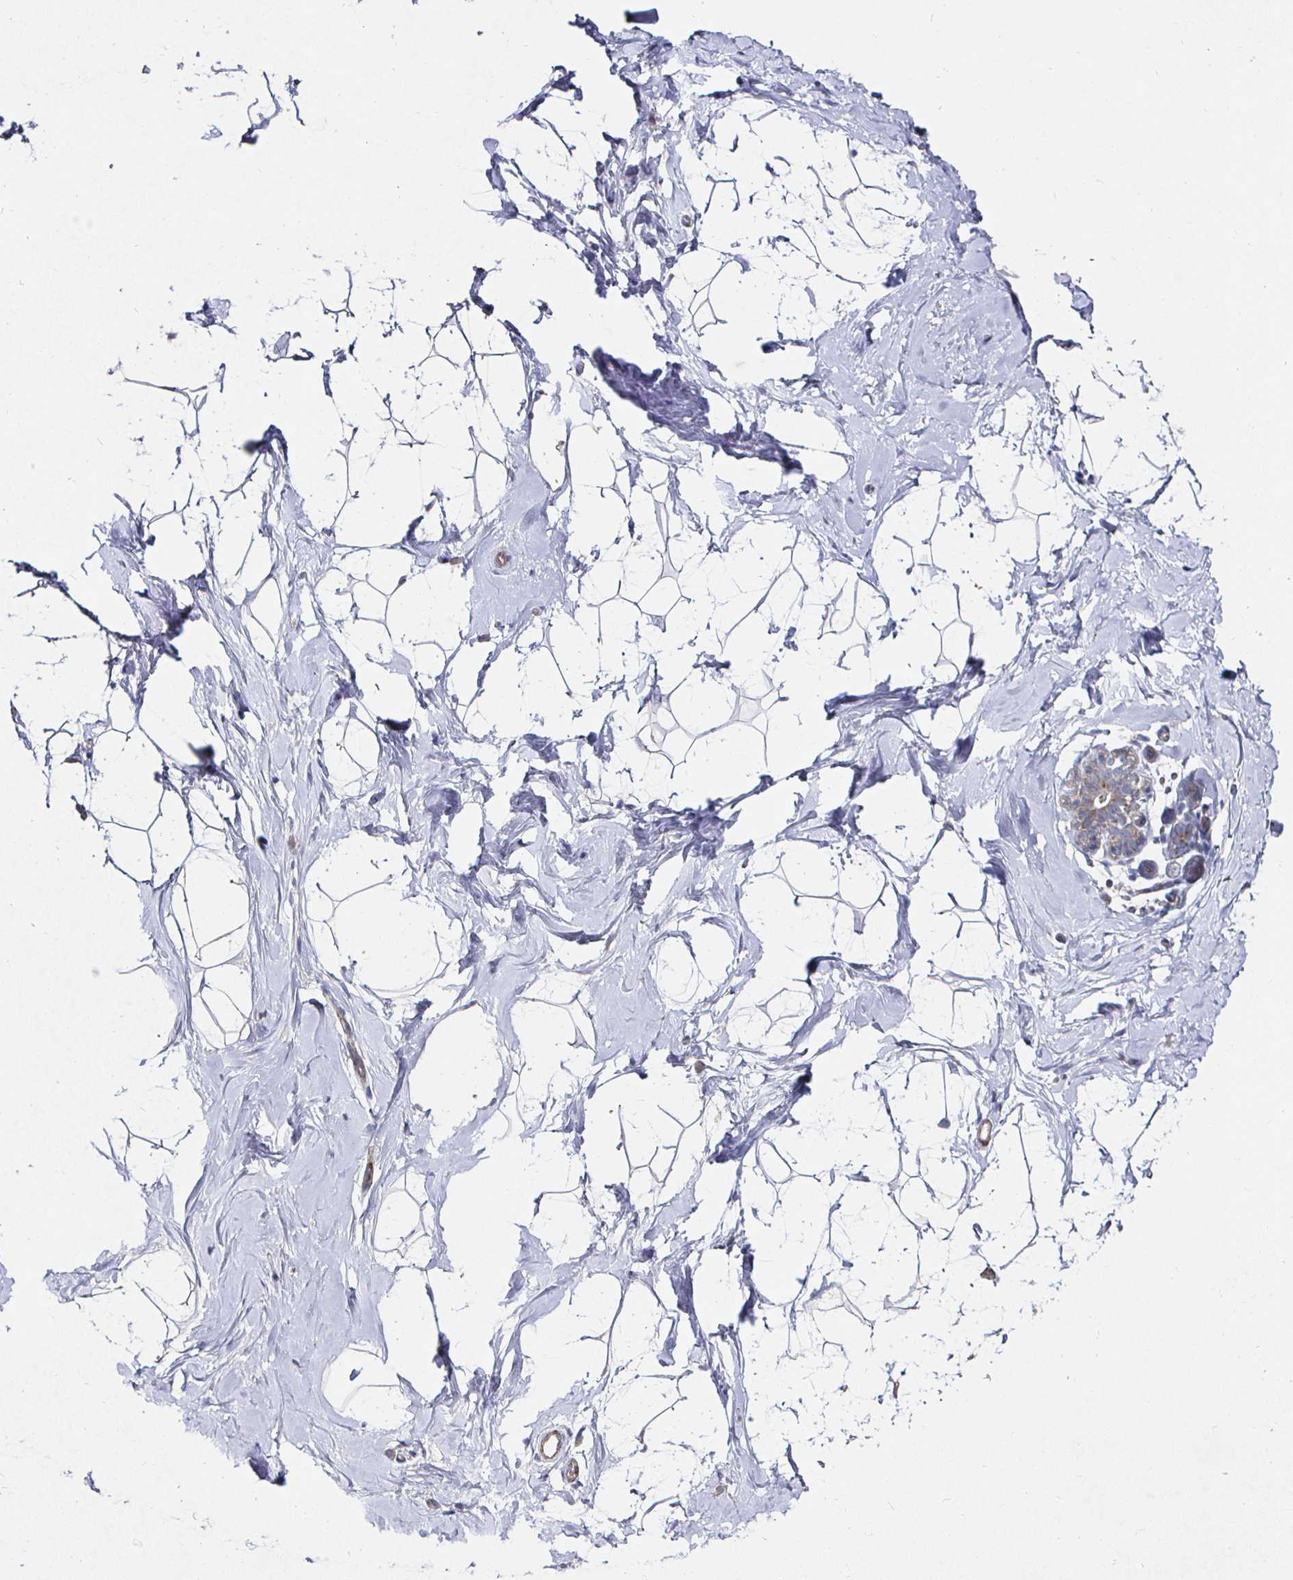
{"staining": {"intensity": "negative", "quantity": "none", "location": "none"}, "tissue": "breast", "cell_type": "Adipocytes", "image_type": "normal", "snomed": [{"axis": "morphology", "description": "Normal tissue, NOS"}, {"axis": "topography", "description": "Breast"}], "caption": "Immunohistochemistry (IHC) photomicrograph of normal breast stained for a protein (brown), which exhibits no staining in adipocytes. Nuclei are stained in blue.", "gene": "NRSN1", "patient": {"sex": "female", "age": 32}}